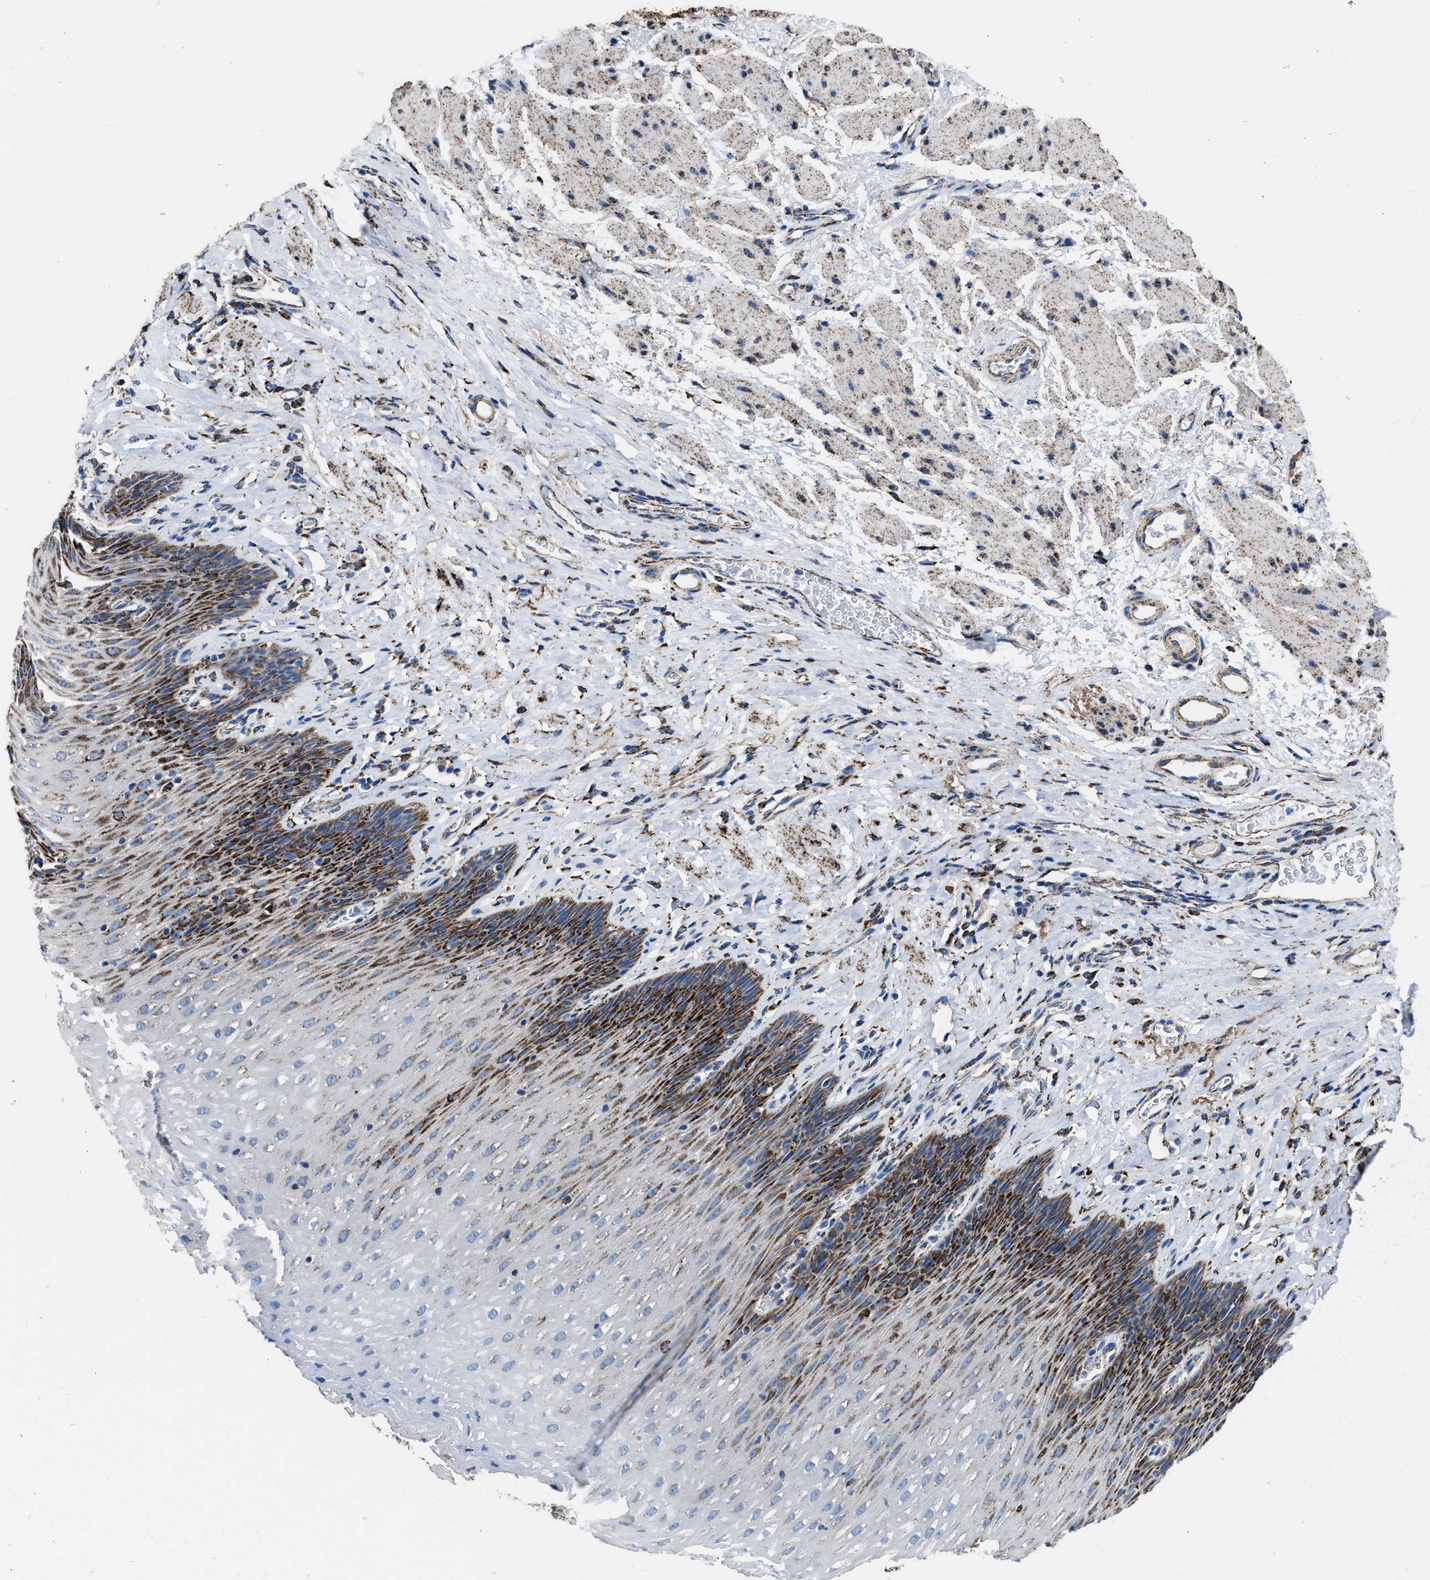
{"staining": {"intensity": "strong", "quantity": "<25%", "location": "cytoplasmic/membranous"}, "tissue": "esophagus", "cell_type": "Squamous epithelial cells", "image_type": "normal", "snomed": [{"axis": "morphology", "description": "Normal tissue, NOS"}, {"axis": "topography", "description": "Esophagus"}], "caption": "Strong cytoplasmic/membranous protein staining is present in approximately <25% of squamous epithelial cells in esophagus.", "gene": "ALDH1B1", "patient": {"sex": "female", "age": 61}}